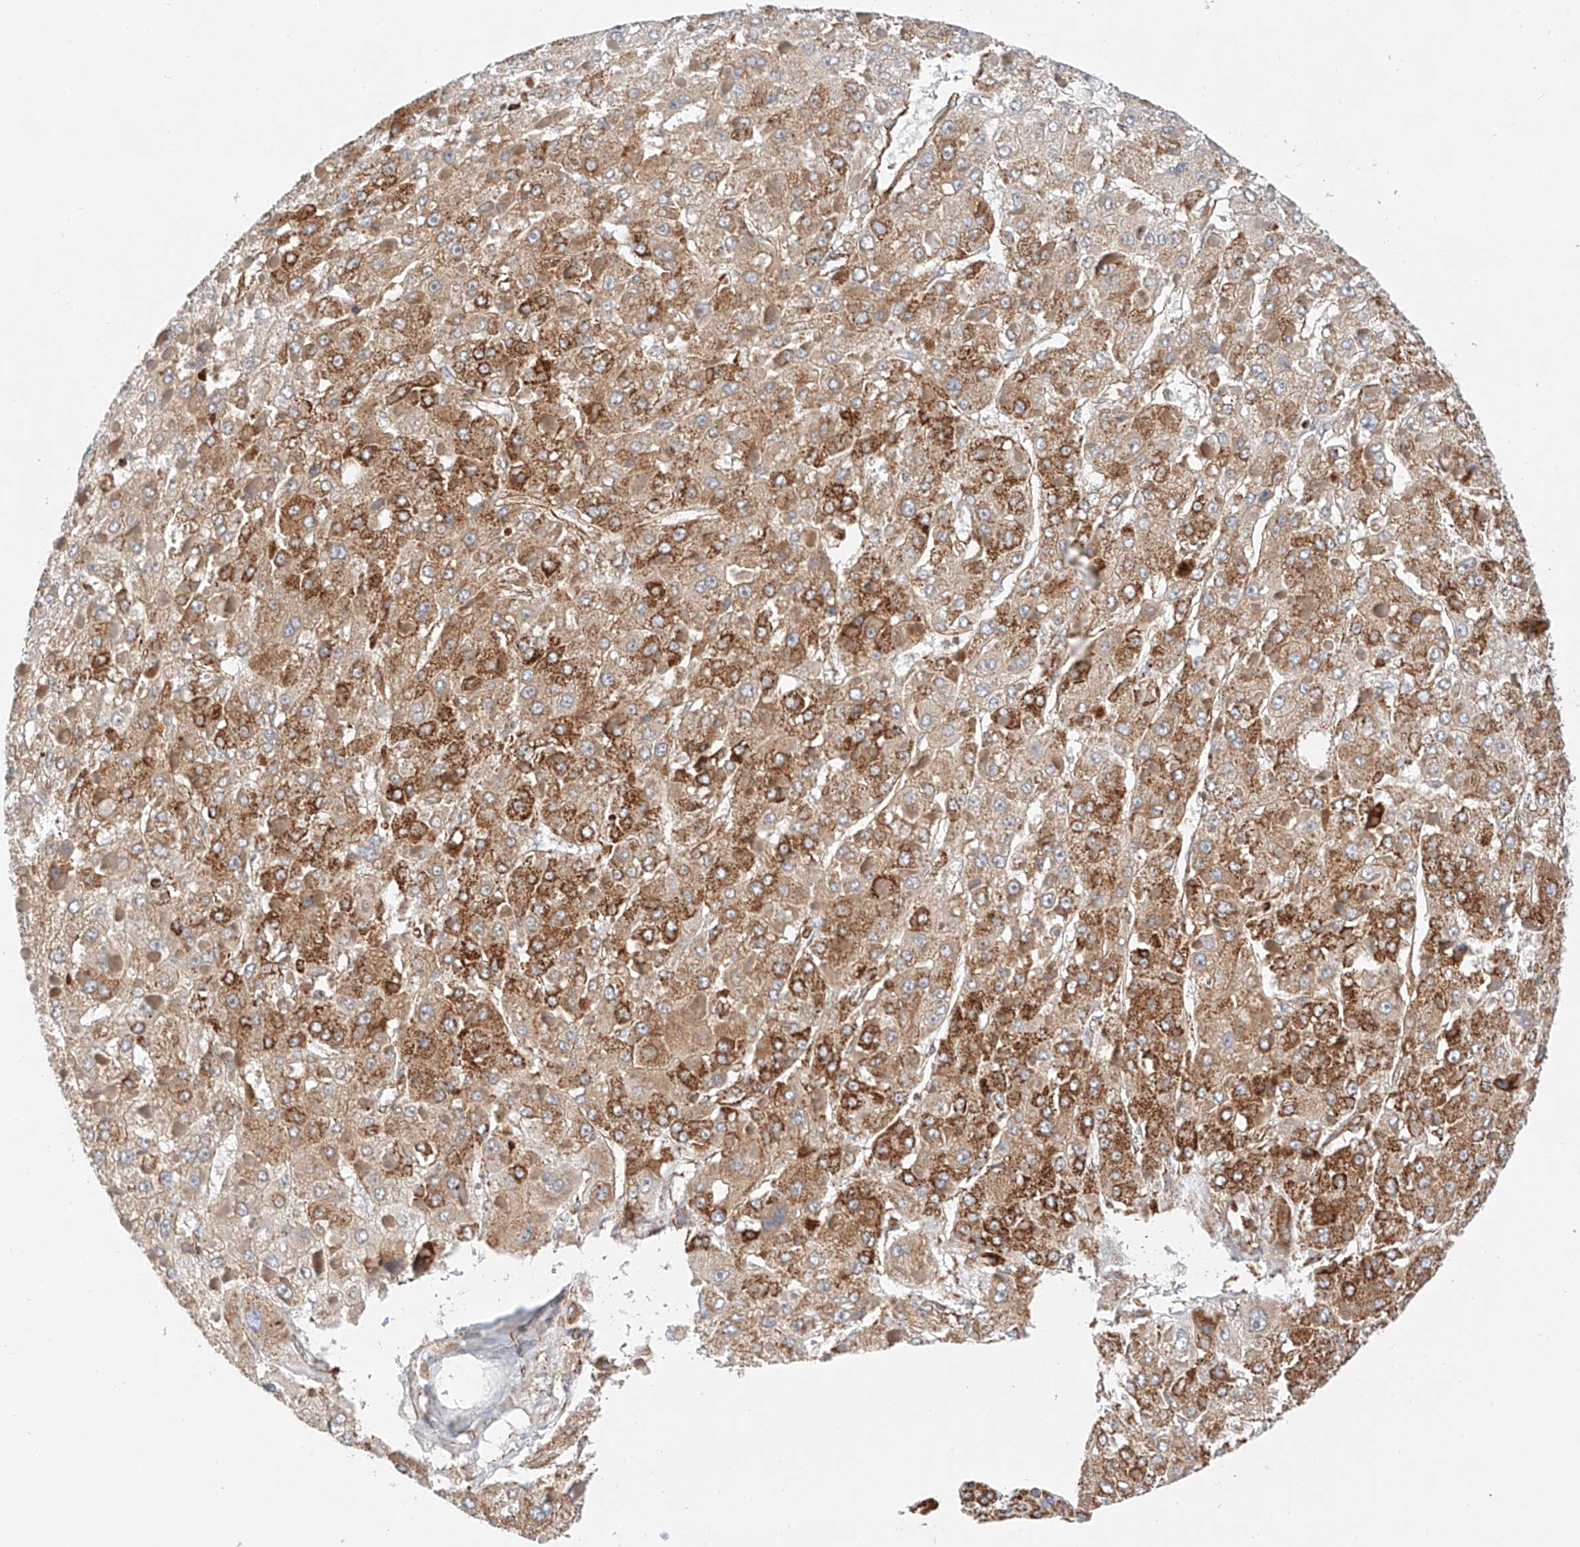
{"staining": {"intensity": "moderate", "quantity": ">75%", "location": "cytoplasmic/membranous"}, "tissue": "liver cancer", "cell_type": "Tumor cells", "image_type": "cancer", "snomed": [{"axis": "morphology", "description": "Carcinoma, Hepatocellular, NOS"}, {"axis": "topography", "description": "Liver"}], "caption": "IHC staining of liver hepatocellular carcinoma, which exhibits medium levels of moderate cytoplasmic/membranous staining in approximately >75% of tumor cells indicating moderate cytoplasmic/membranous protein positivity. The staining was performed using DAB (3,3'-diaminobenzidine) (brown) for protein detection and nuclei were counterstained in hematoxylin (blue).", "gene": "NDUFV3", "patient": {"sex": "female", "age": 73}}